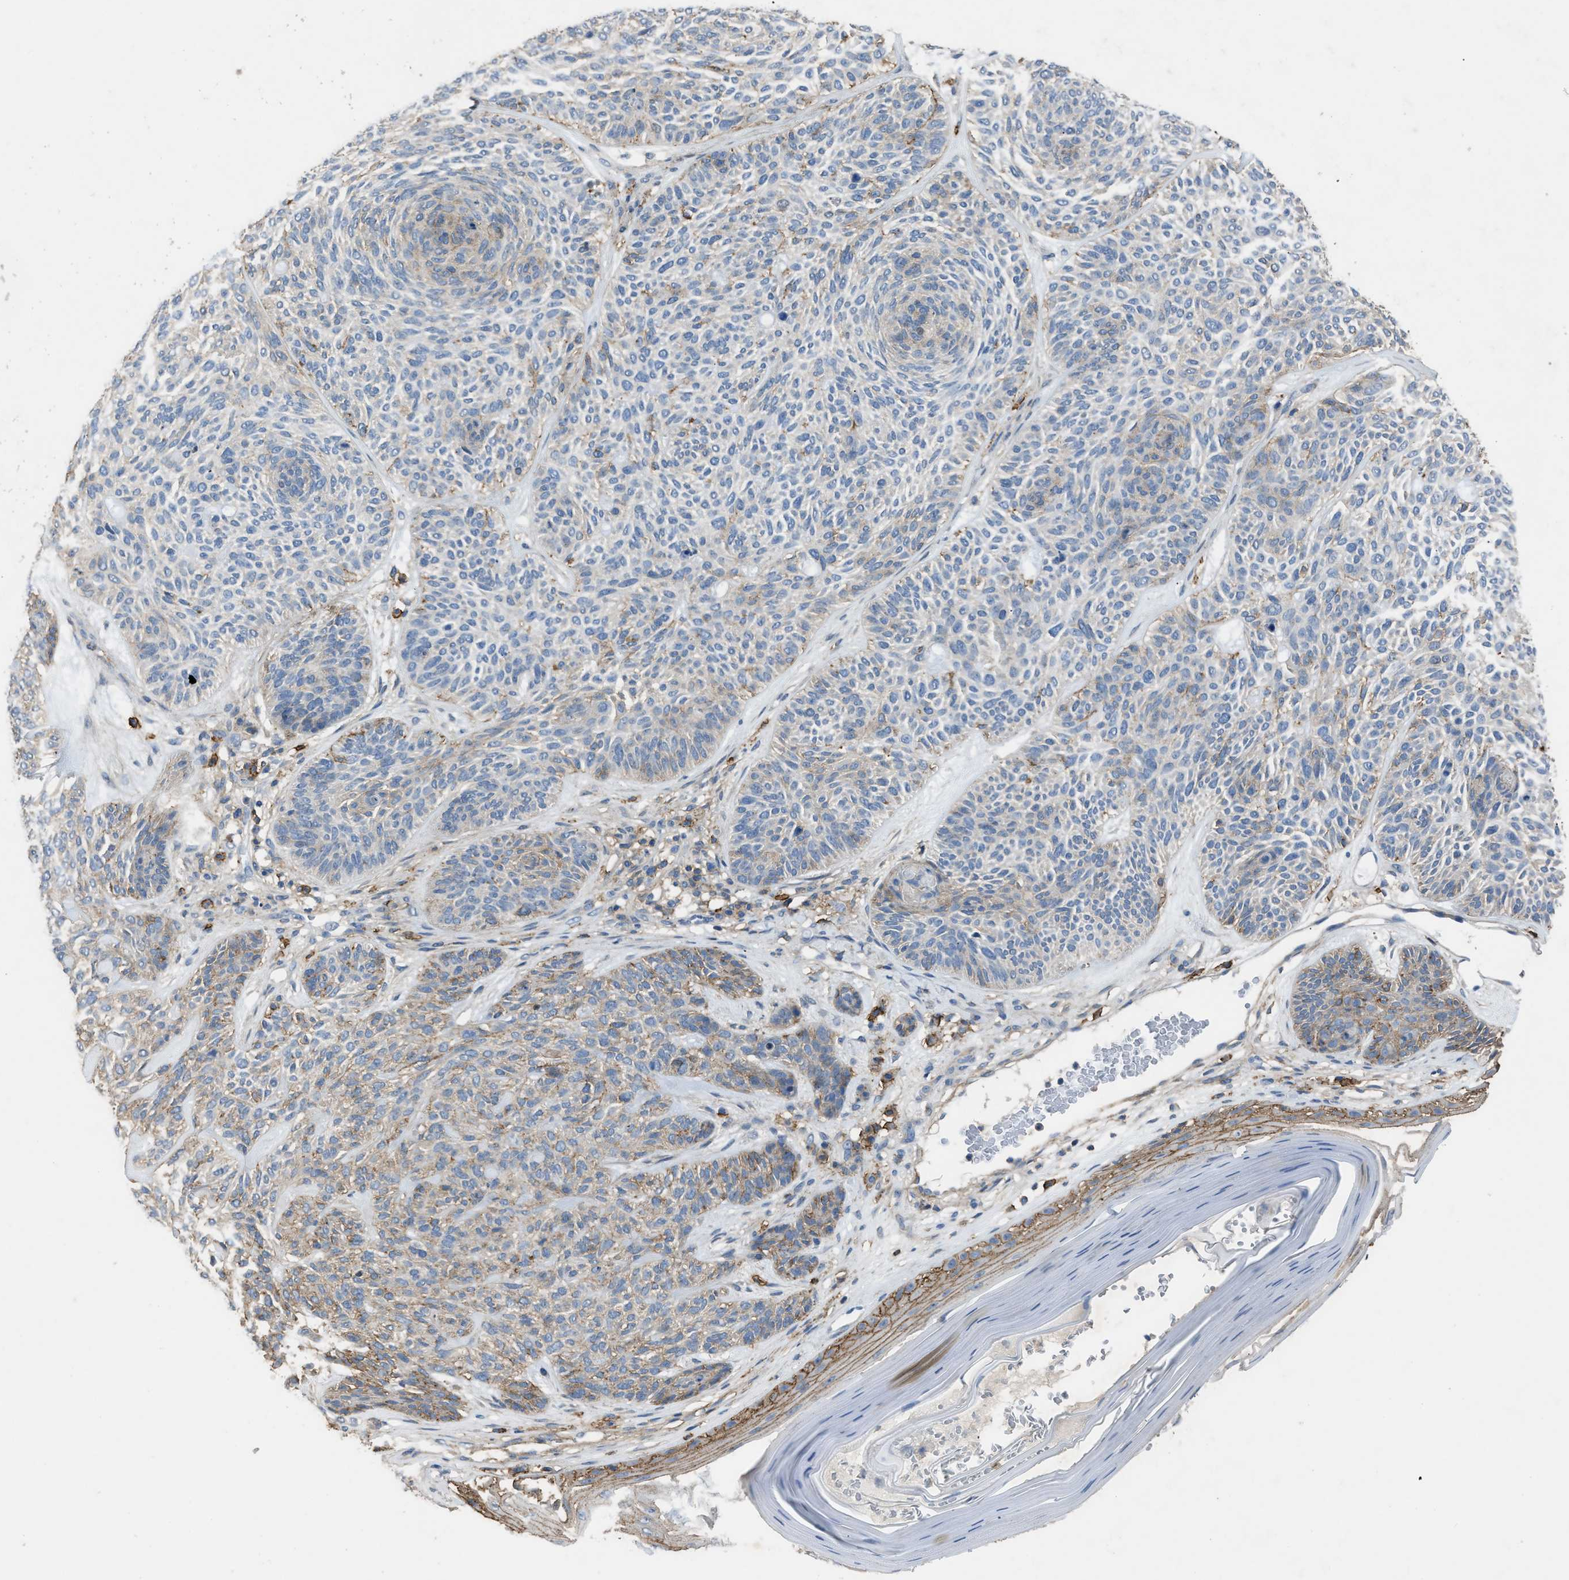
{"staining": {"intensity": "weak", "quantity": "<25%", "location": "cytoplasmic/membranous"}, "tissue": "skin cancer", "cell_type": "Tumor cells", "image_type": "cancer", "snomed": [{"axis": "morphology", "description": "Basal cell carcinoma"}, {"axis": "topography", "description": "Skin"}], "caption": "High power microscopy image of an immunohistochemistry (IHC) histopathology image of skin basal cell carcinoma, revealing no significant staining in tumor cells.", "gene": "OR51E1", "patient": {"sex": "male", "age": 55}}